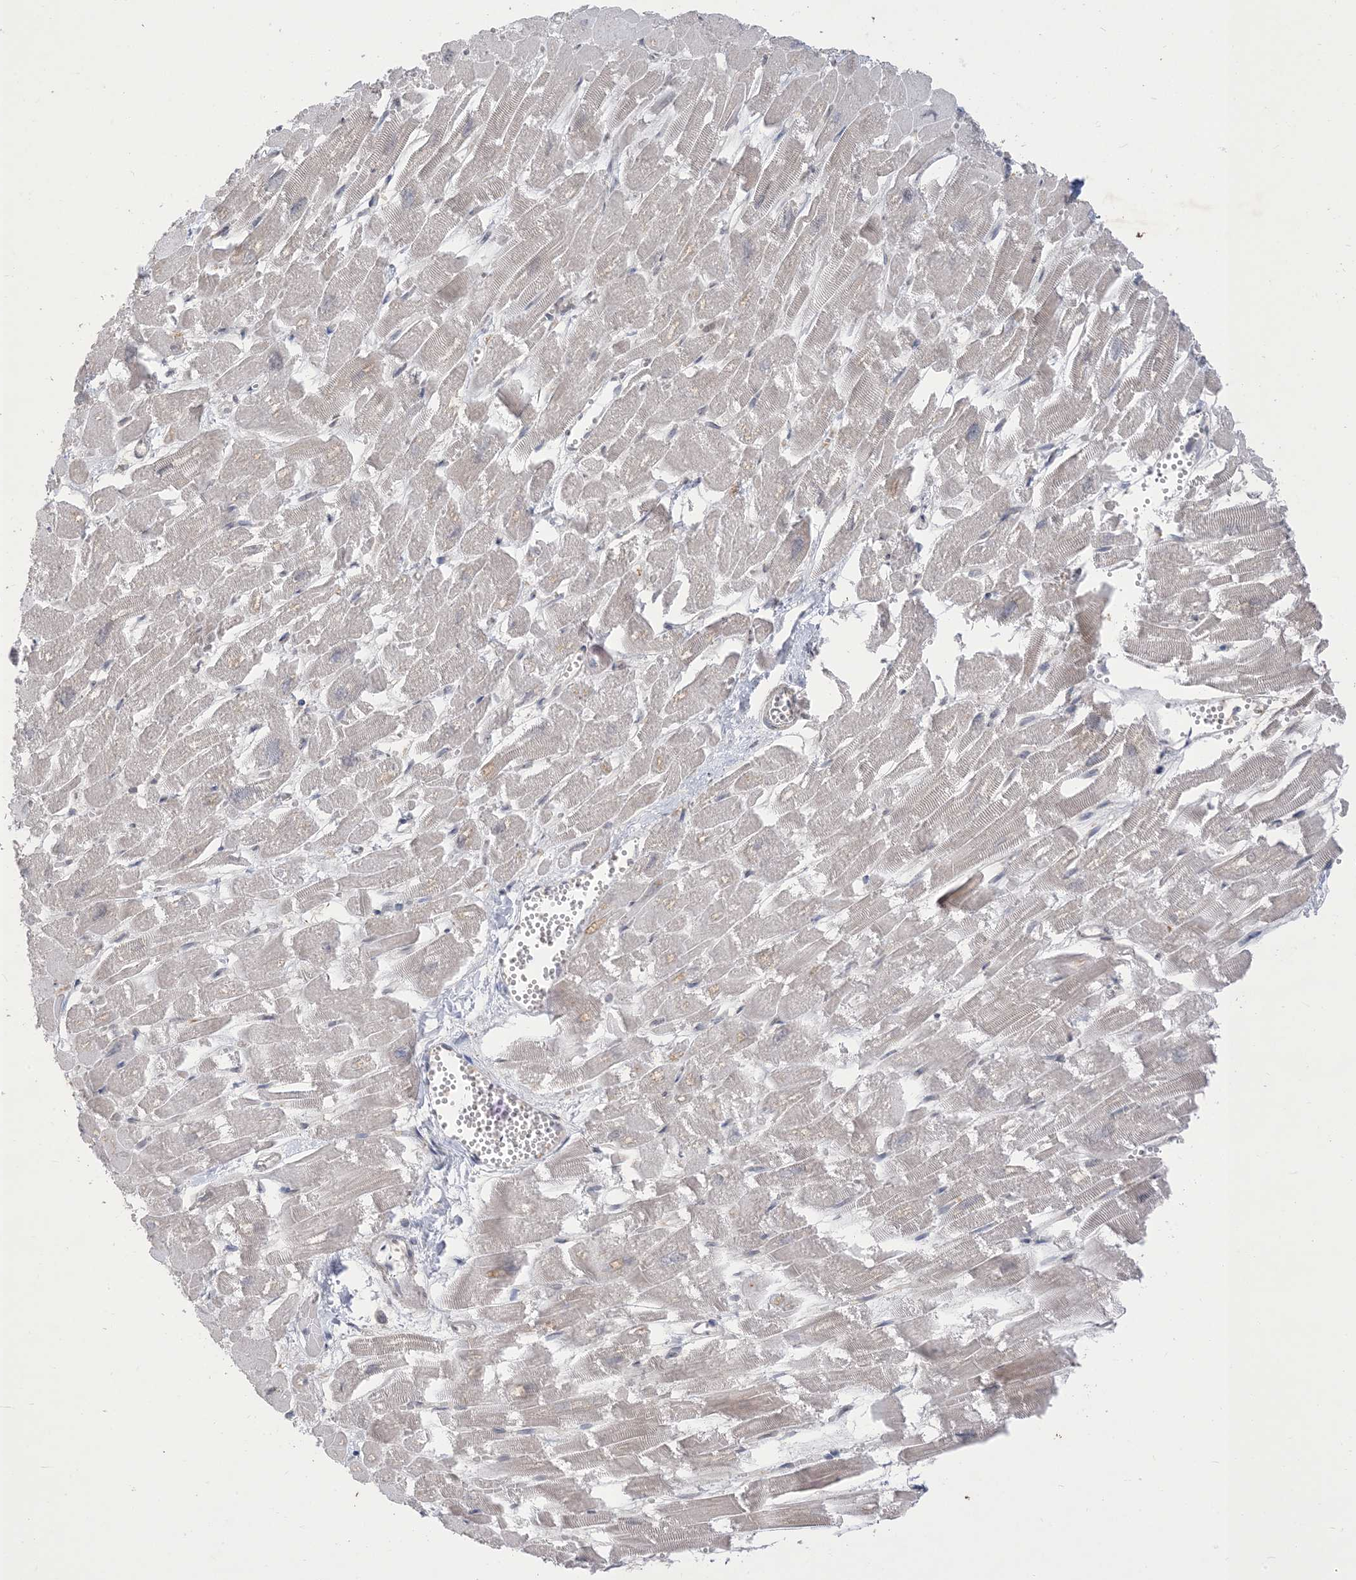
{"staining": {"intensity": "weak", "quantity": "25%-75%", "location": "cytoplasmic/membranous,nuclear"}, "tissue": "heart muscle", "cell_type": "Cardiomyocytes", "image_type": "normal", "snomed": [{"axis": "morphology", "description": "Normal tissue, NOS"}, {"axis": "topography", "description": "Heart"}], "caption": "Unremarkable heart muscle was stained to show a protein in brown. There is low levels of weak cytoplasmic/membranous,nuclear positivity in approximately 25%-75% of cardiomyocytes.", "gene": "NAGK", "patient": {"sex": "male", "age": 54}}